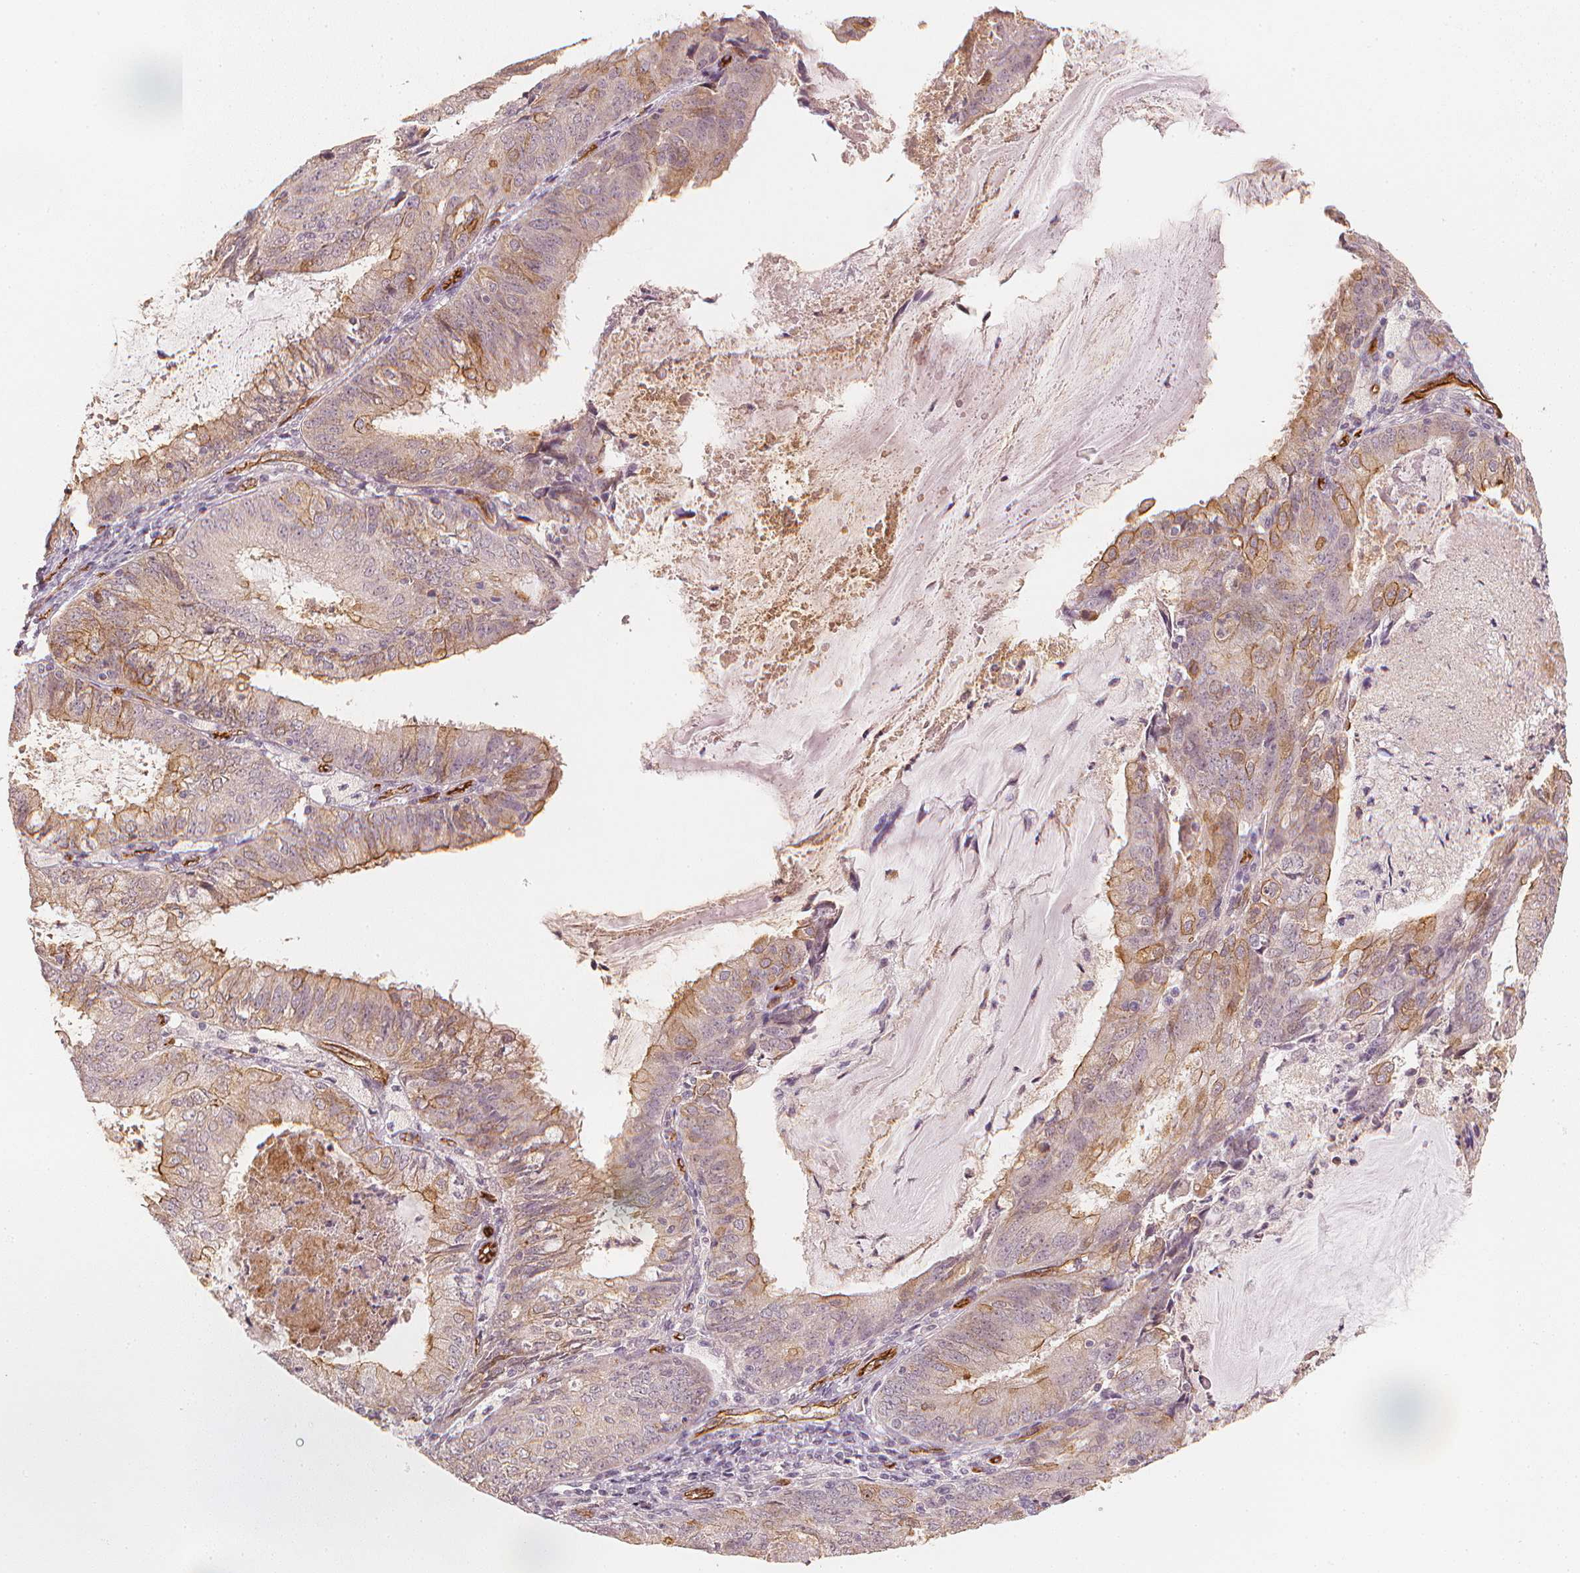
{"staining": {"intensity": "moderate", "quantity": "25%-75%", "location": "cytoplasmic/membranous"}, "tissue": "endometrial cancer", "cell_type": "Tumor cells", "image_type": "cancer", "snomed": [{"axis": "morphology", "description": "Adenocarcinoma, NOS"}, {"axis": "topography", "description": "Endometrium"}], "caption": "Immunohistochemistry (IHC) micrograph of human adenocarcinoma (endometrial) stained for a protein (brown), which demonstrates medium levels of moderate cytoplasmic/membranous staining in approximately 25%-75% of tumor cells.", "gene": "CIB1", "patient": {"sex": "female", "age": 57}}